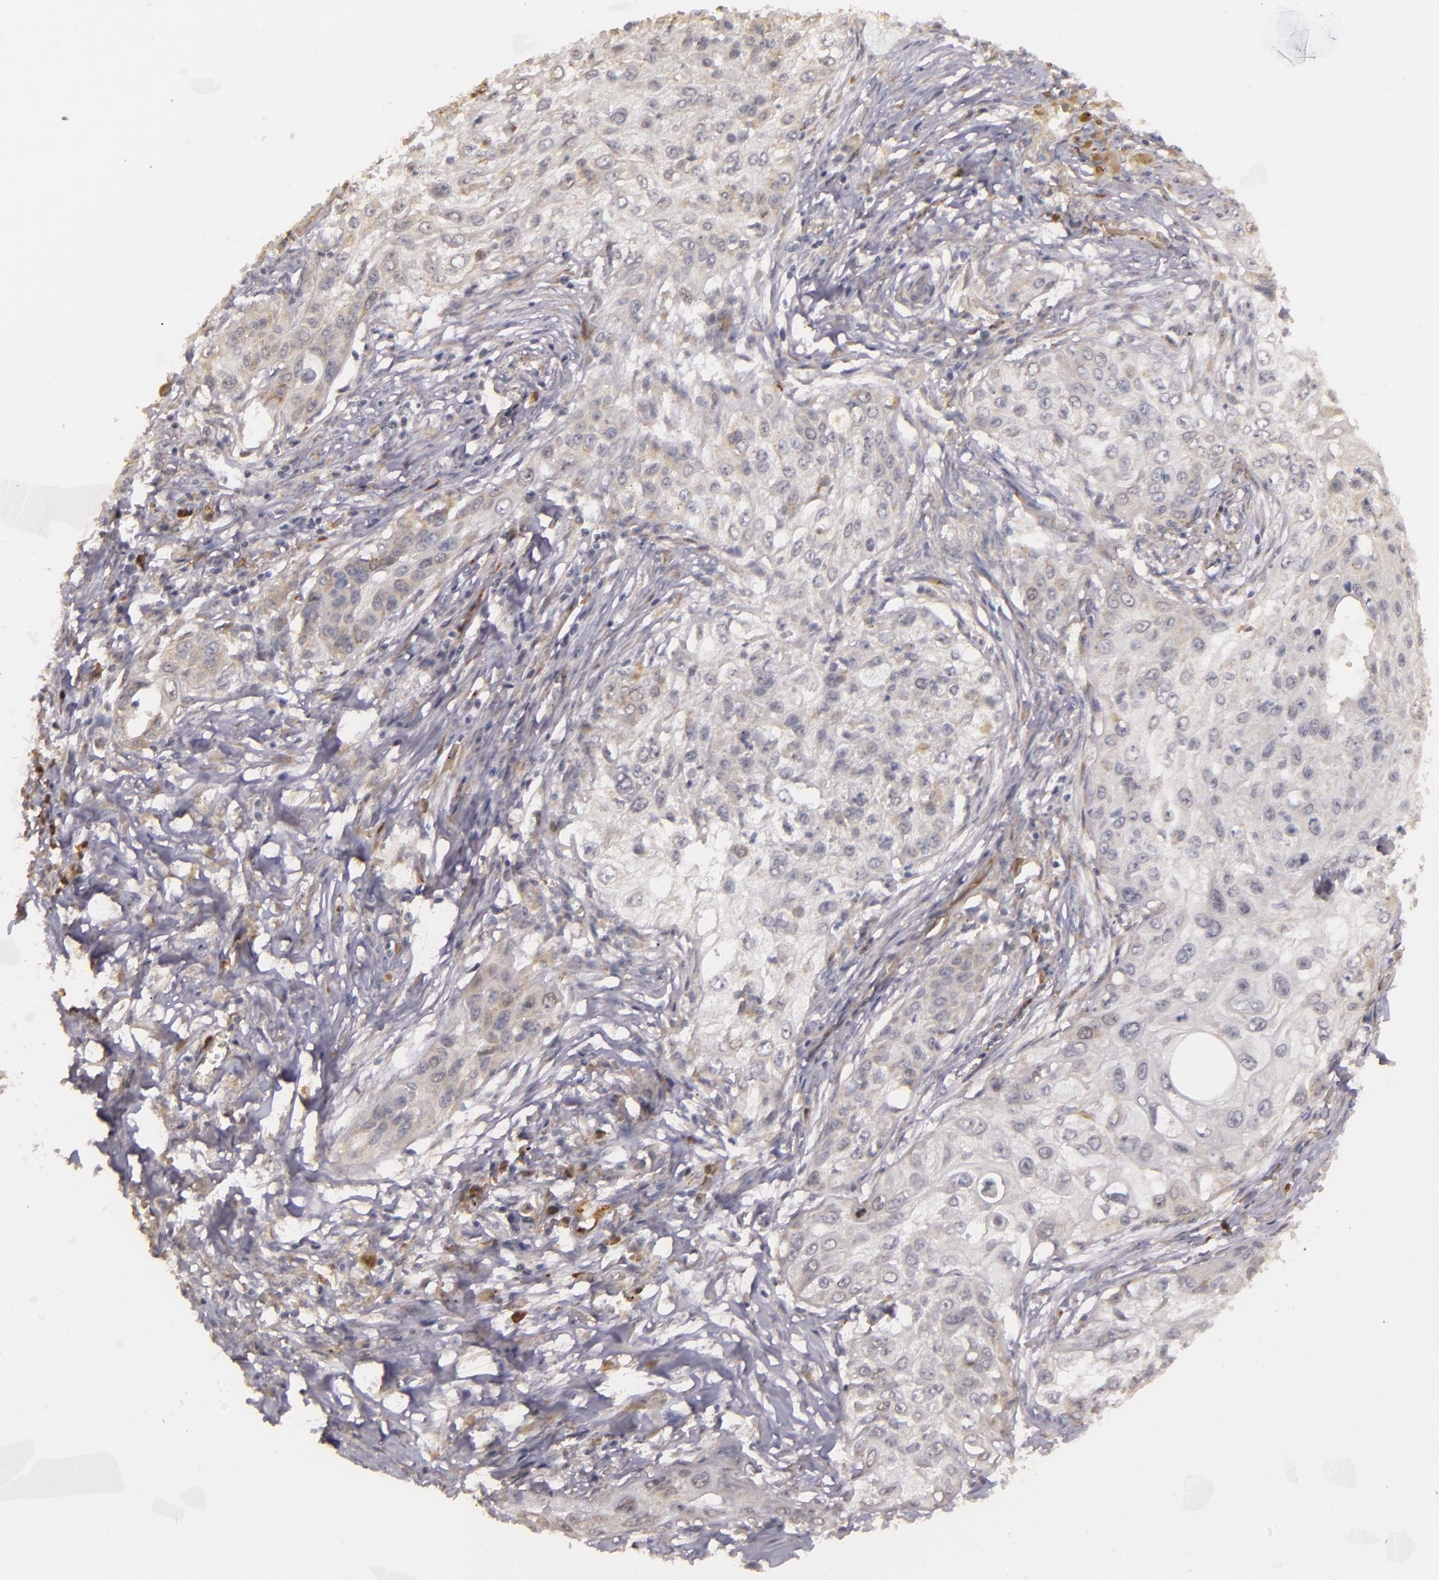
{"staining": {"intensity": "weak", "quantity": "<25%", "location": "cytoplasmic/membranous"}, "tissue": "lung cancer", "cell_type": "Tumor cells", "image_type": "cancer", "snomed": [{"axis": "morphology", "description": "Squamous cell carcinoma, NOS"}, {"axis": "topography", "description": "Lung"}], "caption": "An immunohistochemistry (IHC) image of lung squamous cell carcinoma is shown. There is no staining in tumor cells of lung squamous cell carcinoma. Nuclei are stained in blue.", "gene": "SYTL4", "patient": {"sex": "male", "age": 71}}